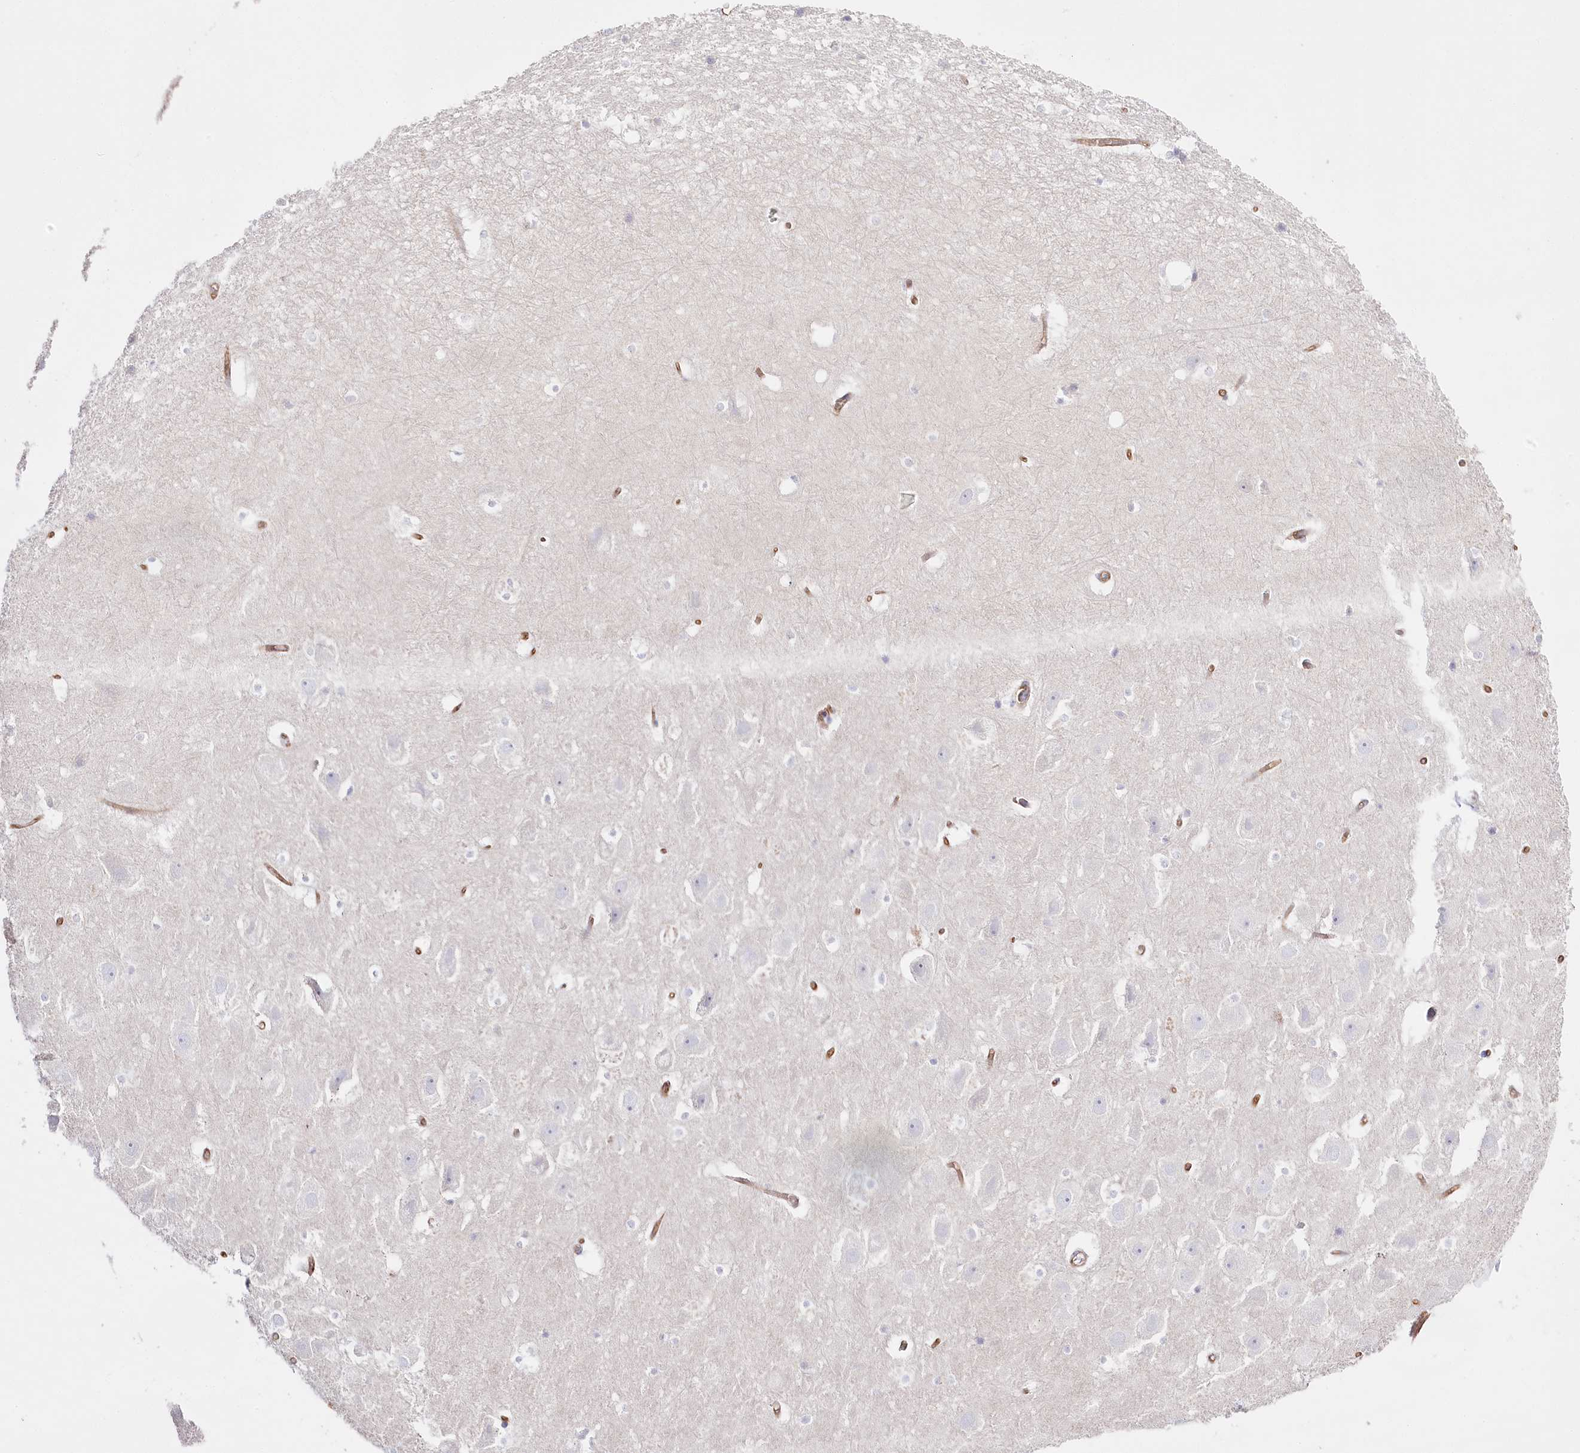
{"staining": {"intensity": "negative", "quantity": "none", "location": "none"}, "tissue": "hippocampus", "cell_type": "Glial cells", "image_type": "normal", "snomed": [{"axis": "morphology", "description": "Normal tissue, NOS"}, {"axis": "topography", "description": "Hippocampus"}], "caption": "DAB immunohistochemical staining of unremarkable human hippocampus exhibits no significant staining in glial cells.", "gene": "SLC39A10", "patient": {"sex": "female", "age": 52}}